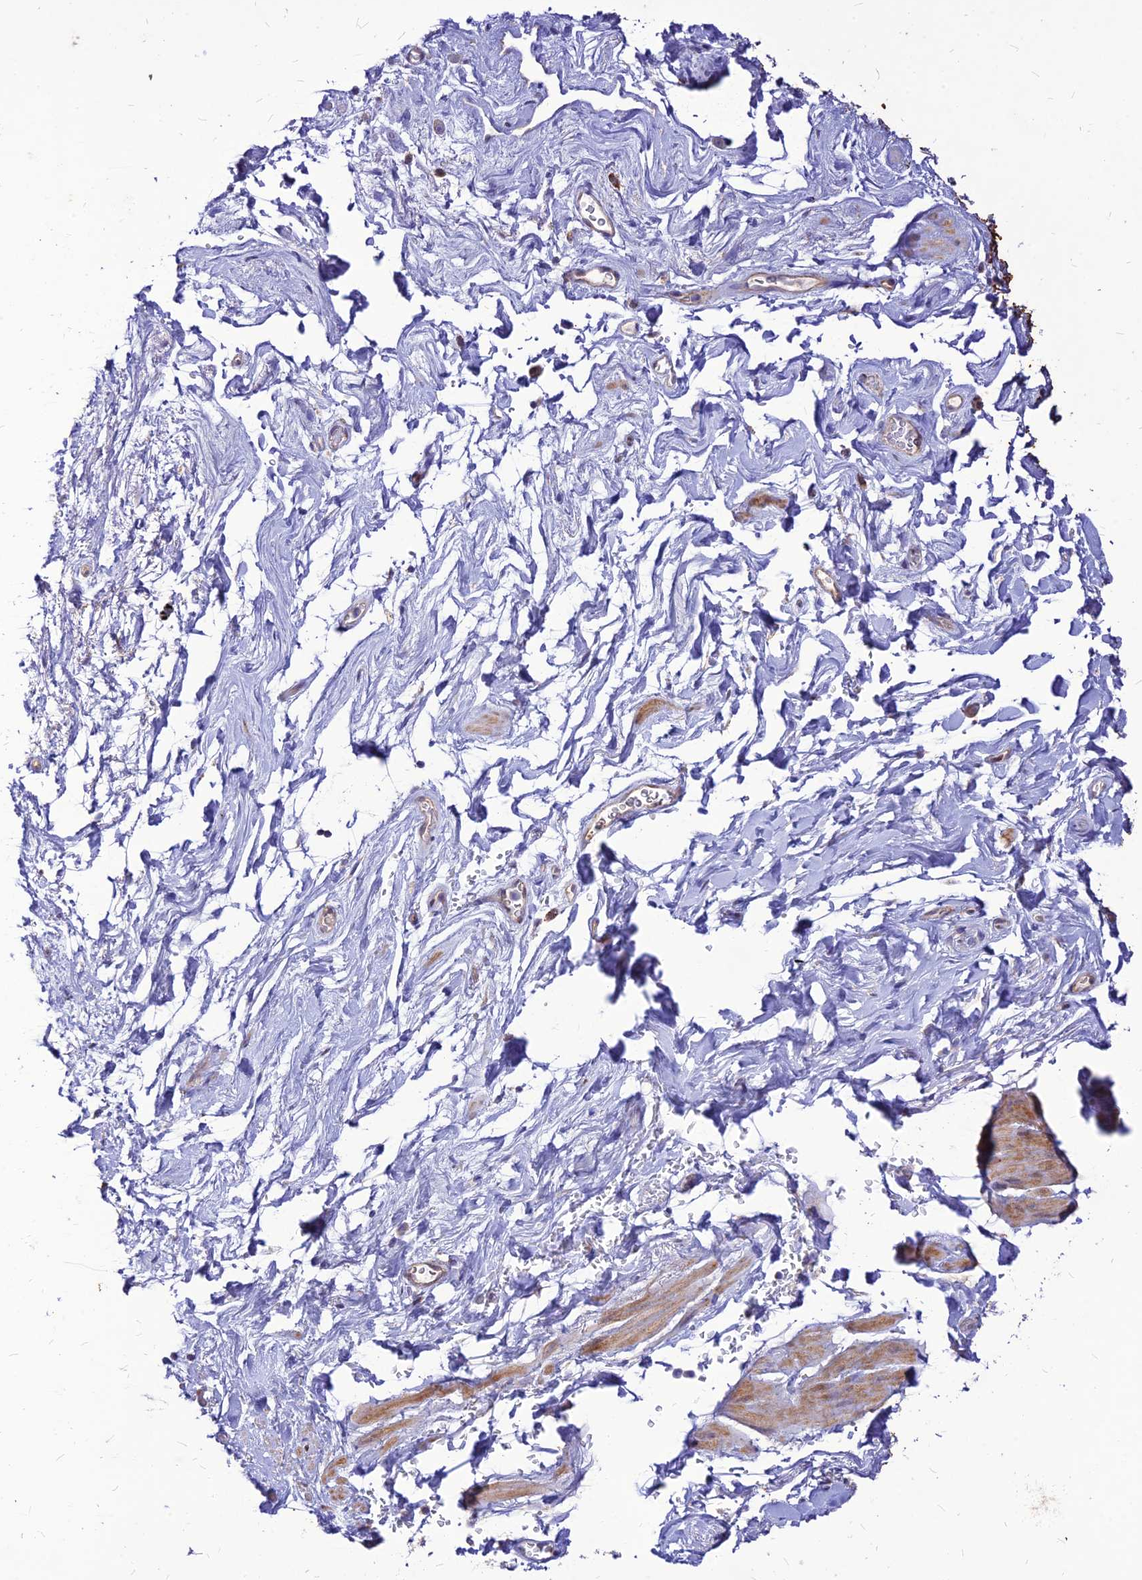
{"staining": {"intensity": "moderate", "quantity": "25%-75%", "location": "cytoplasmic/membranous"}, "tissue": "smooth muscle", "cell_type": "Smooth muscle cells", "image_type": "normal", "snomed": [{"axis": "morphology", "description": "Normal tissue, NOS"}, {"axis": "topography", "description": "Smooth muscle"}, {"axis": "topography", "description": "Peripheral nerve tissue"}], "caption": "A photomicrograph of human smooth muscle stained for a protein displays moderate cytoplasmic/membranous brown staining in smooth muscle cells. (DAB (3,3'-diaminobenzidine) = brown stain, brightfield microscopy at high magnification).", "gene": "ECI1", "patient": {"sex": "male", "age": 69}}